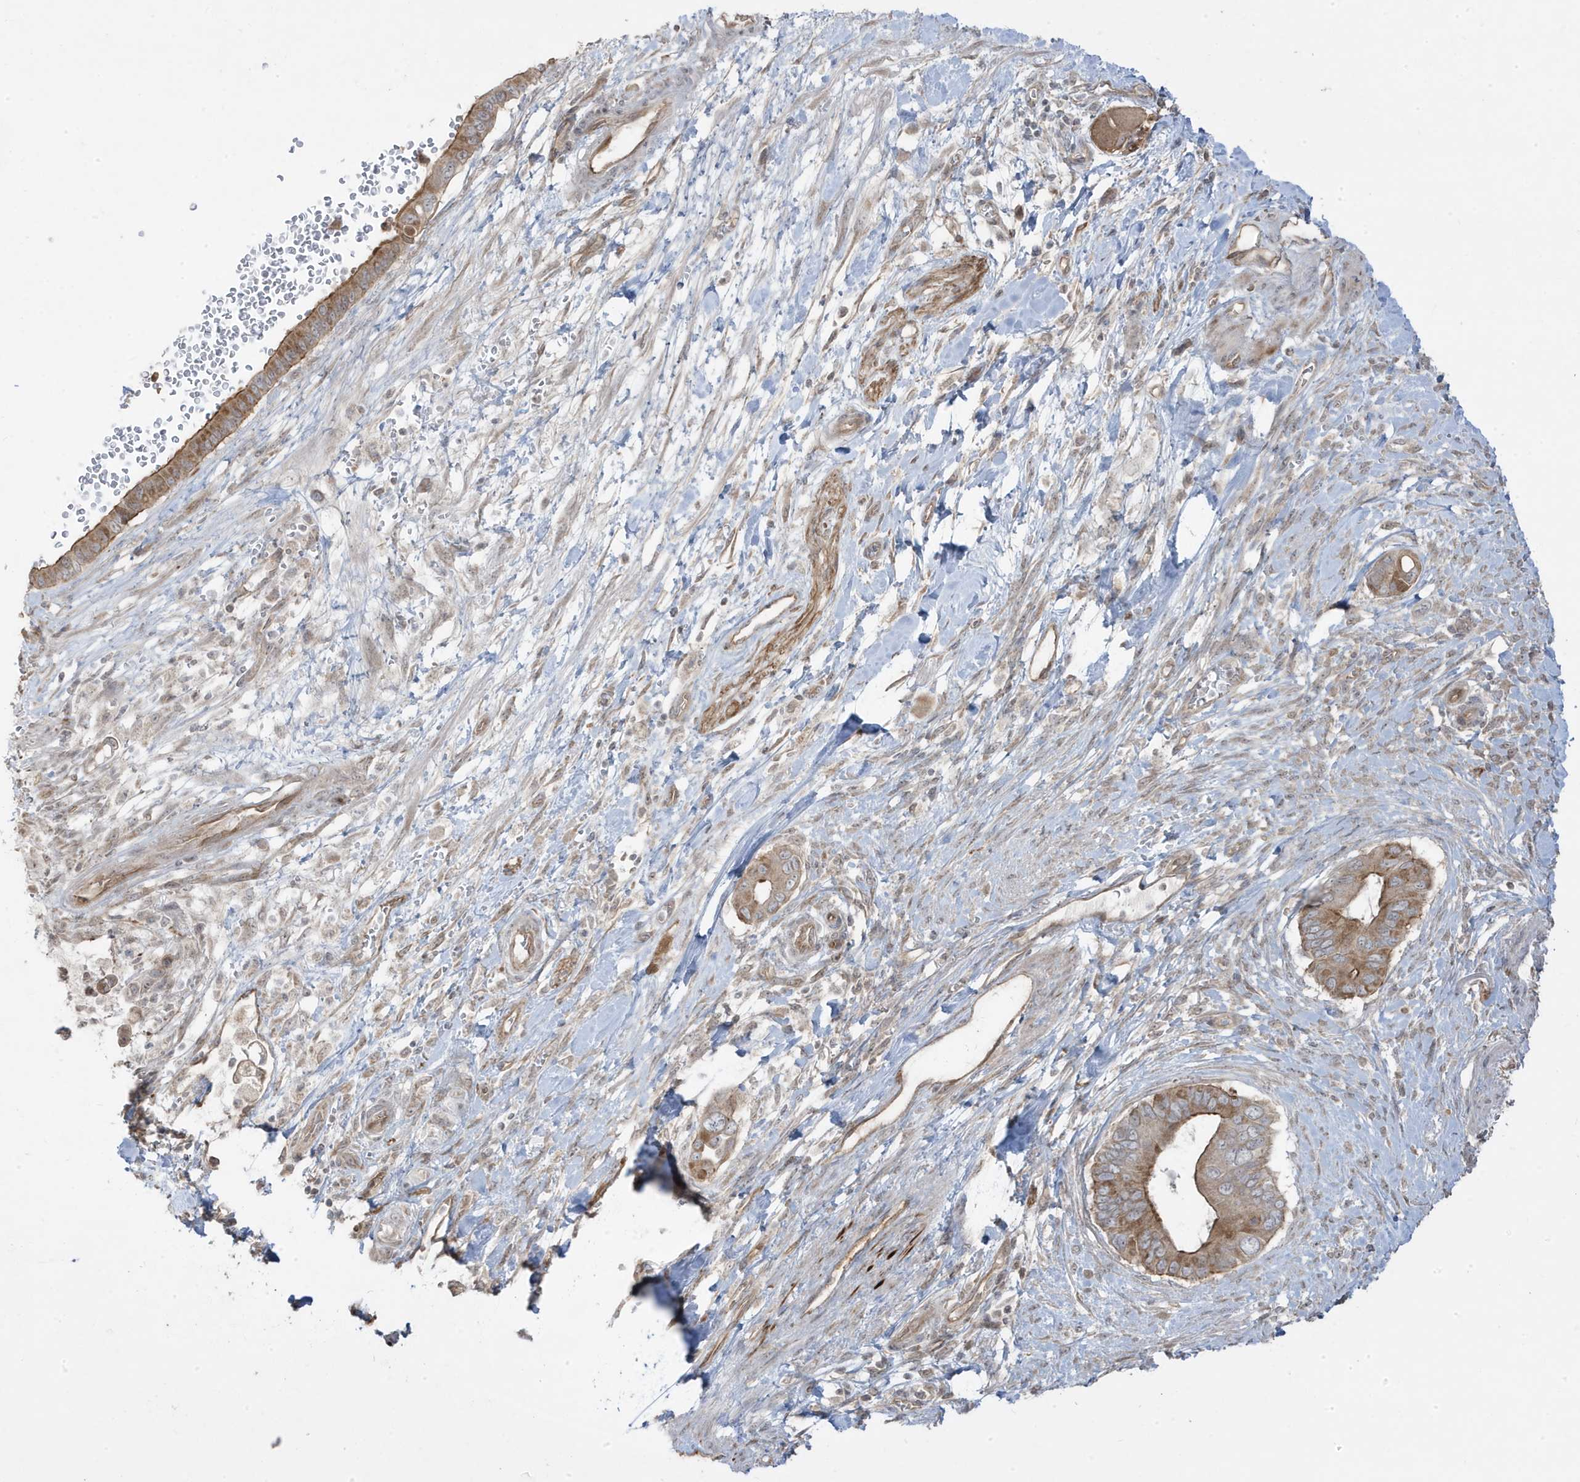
{"staining": {"intensity": "moderate", "quantity": ">75%", "location": "cytoplasmic/membranous"}, "tissue": "pancreatic cancer", "cell_type": "Tumor cells", "image_type": "cancer", "snomed": [{"axis": "morphology", "description": "Adenocarcinoma, NOS"}, {"axis": "topography", "description": "Pancreas"}], "caption": "This histopathology image demonstrates immunohistochemistry (IHC) staining of pancreatic cancer, with medium moderate cytoplasmic/membranous staining in approximately >75% of tumor cells.", "gene": "DNAJC12", "patient": {"sex": "male", "age": 68}}